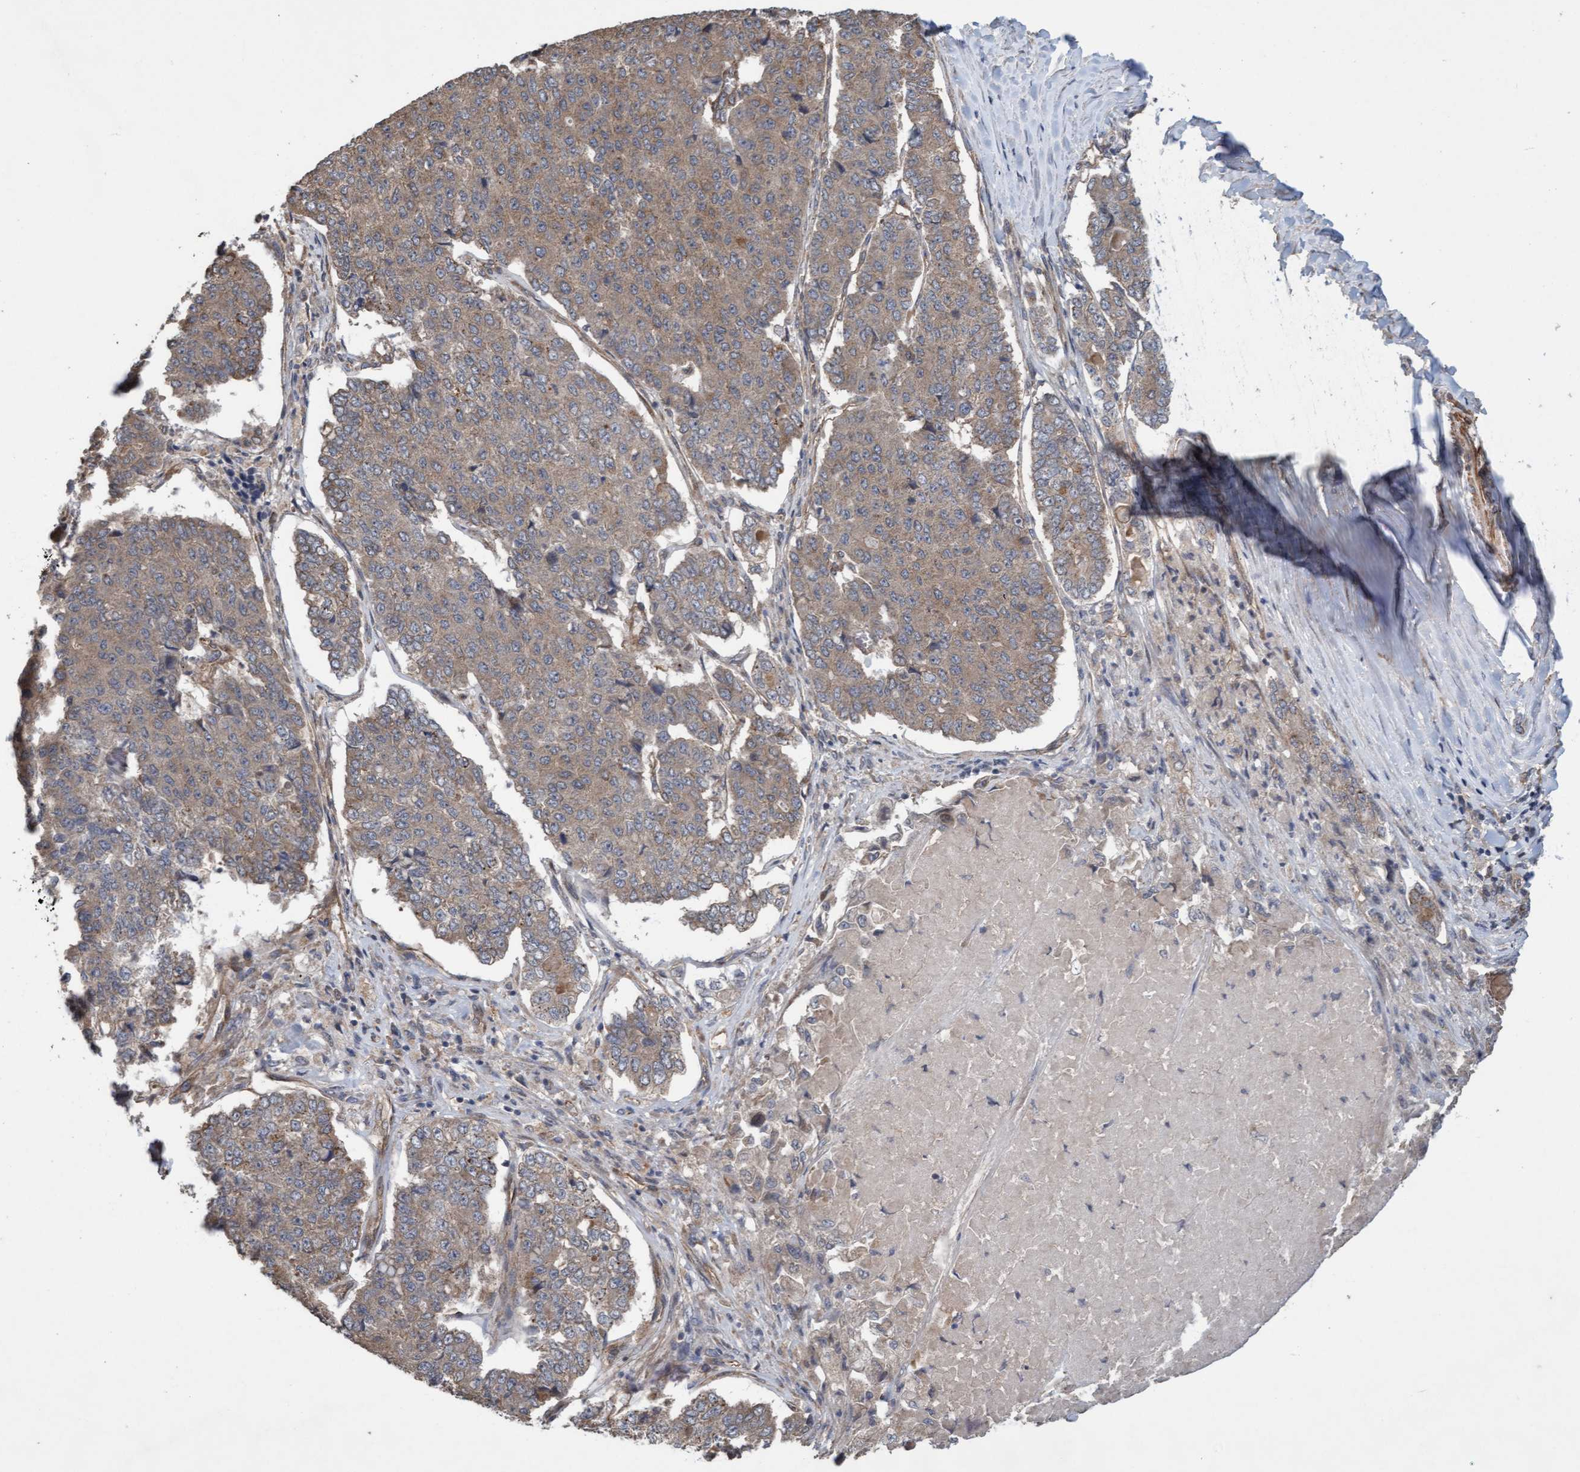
{"staining": {"intensity": "moderate", "quantity": ">75%", "location": "cytoplasmic/membranous"}, "tissue": "pancreatic cancer", "cell_type": "Tumor cells", "image_type": "cancer", "snomed": [{"axis": "morphology", "description": "Adenocarcinoma, NOS"}, {"axis": "topography", "description": "Pancreas"}], "caption": "An image showing moderate cytoplasmic/membranous expression in approximately >75% of tumor cells in pancreatic adenocarcinoma, as visualized by brown immunohistochemical staining.", "gene": "CDC42EP4", "patient": {"sex": "male", "age": 50}}